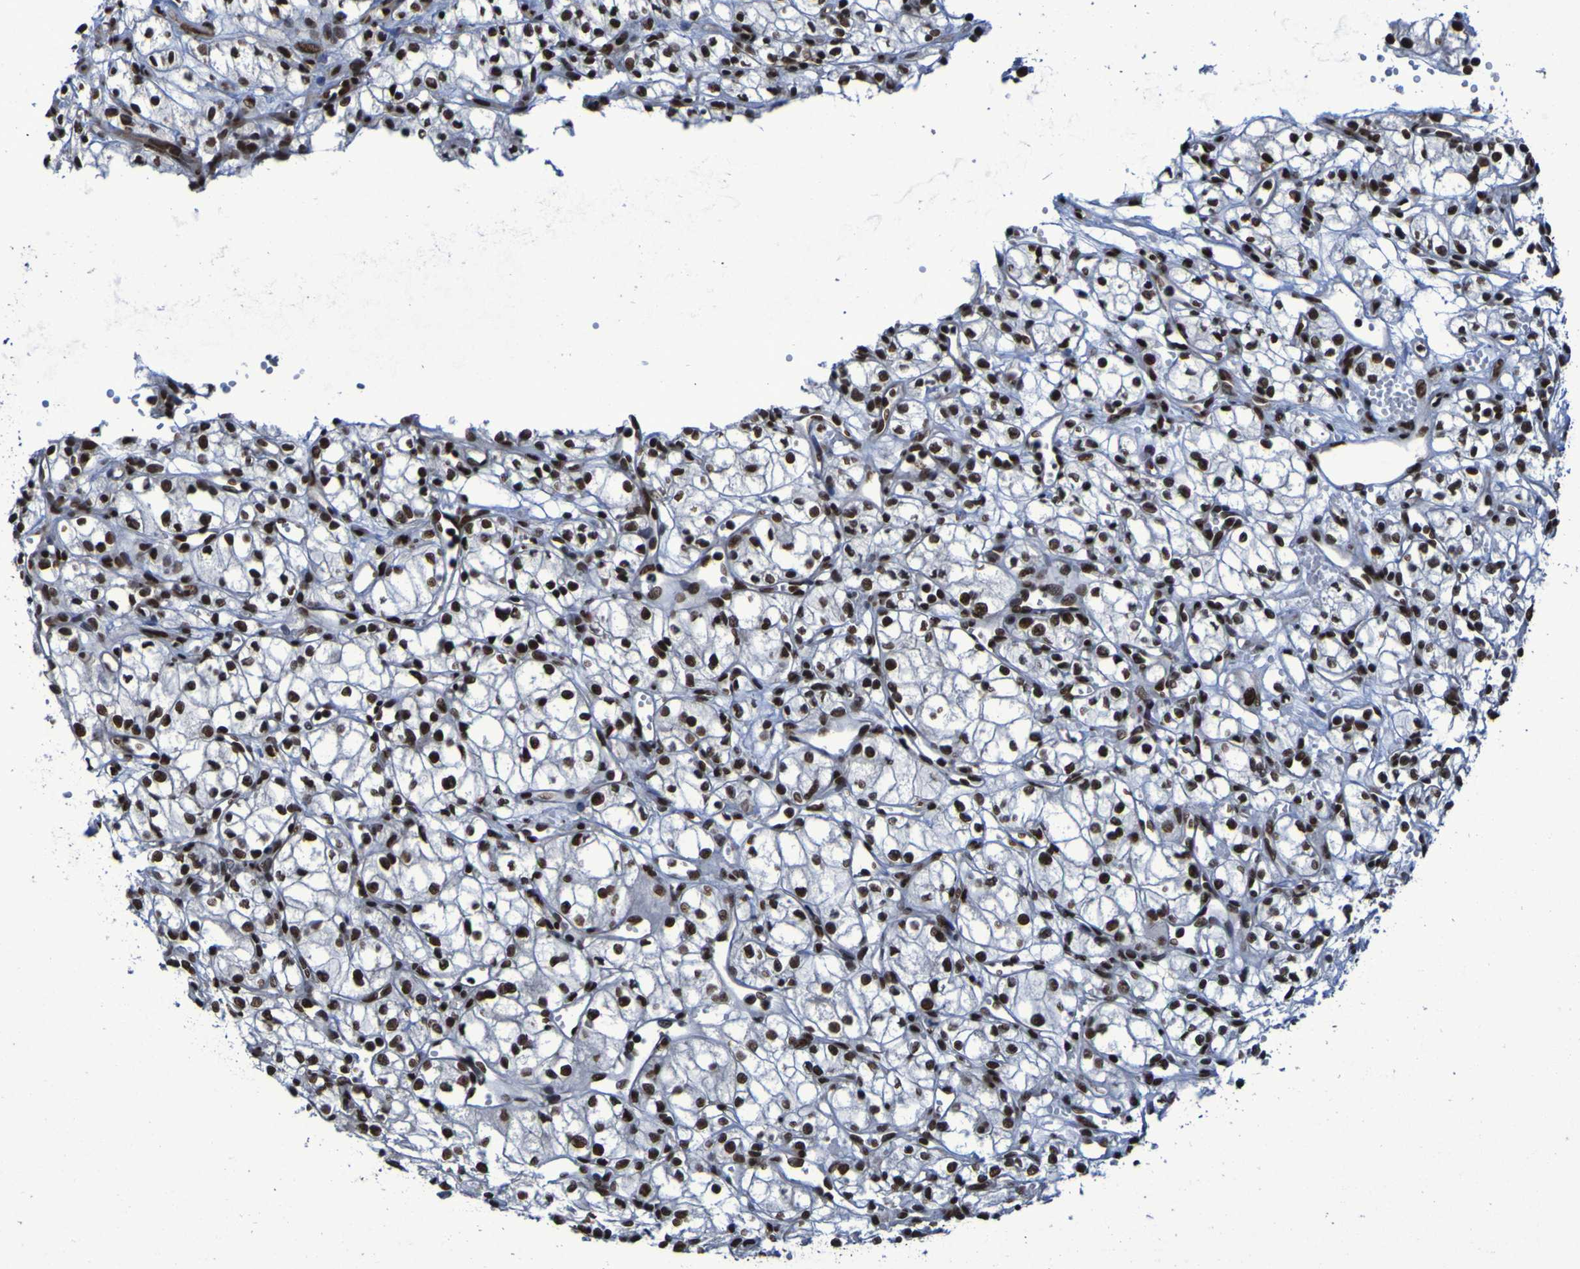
{"staining": {"intensity": "strong", "quantity": ">75%", "location": "nuclear"}, "tissue": "renal cancer", "cell_type": "Tumor cells", "image_type": "cancer", "snomed": [{"axis": "morphology", "description": "Normal tissue, NOS"}, {"axis": "morphology", "description": "Adenocarcinoma, NOS"}, {"axis": "topography", "description": "Kidney"}], "caption": "Immunohistochemistry (IHC) (DAB) staining of renal cancer (adenocarcinoma) displays strong nuclear protein expression in about >75% of tumor cells.", "gene": "HNRNPR", "patient": {"sex": "male", "age": 59}}